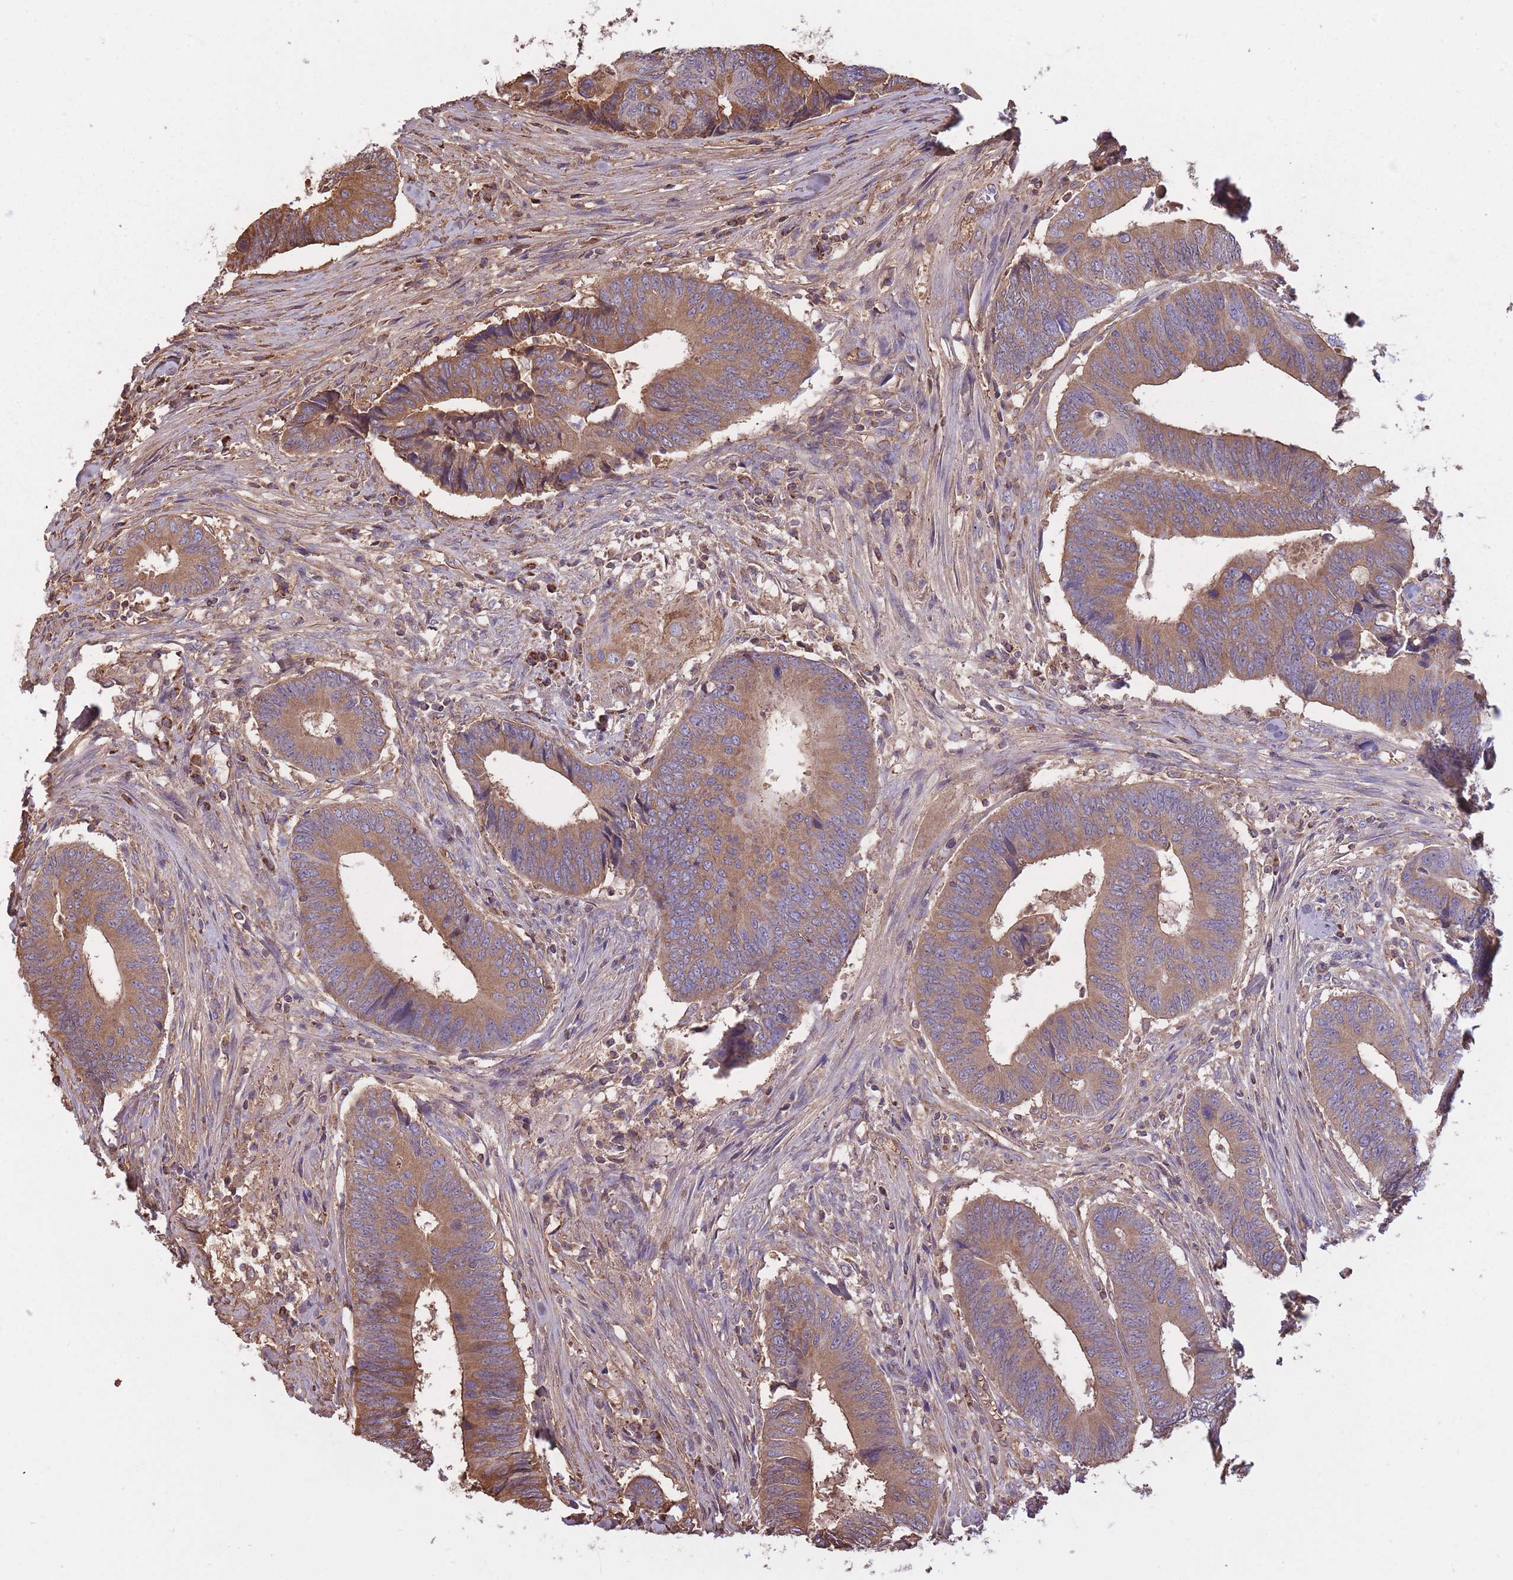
{"staining": {"intensity": "moderate", "quantity": "25%-75%", "location": "cytoplasmic/membranous"}, "tissue": "colorectal cancer", "cell_type": "Tumor cells", "image_type": "cancer", "snomed": [{"axis": "morphology", "description": "Adenocarcinoma, NOS"}, {"axis": "topography", "description": "Colon"}], "caption": "Immunohistochemistry (IHC) micrograph of neoplastic tissue: colorectal cancer (adenocarcinoma) stained using immunohistochemistry displays medium levels of moderate protein expression localized specifically in the cytoplasmic/membranous of tumor cells, appearing as a cytoplasmic/membranous brown color.", "gene": "KAT2A", "patient": {"sex": "male", "age": 87}}